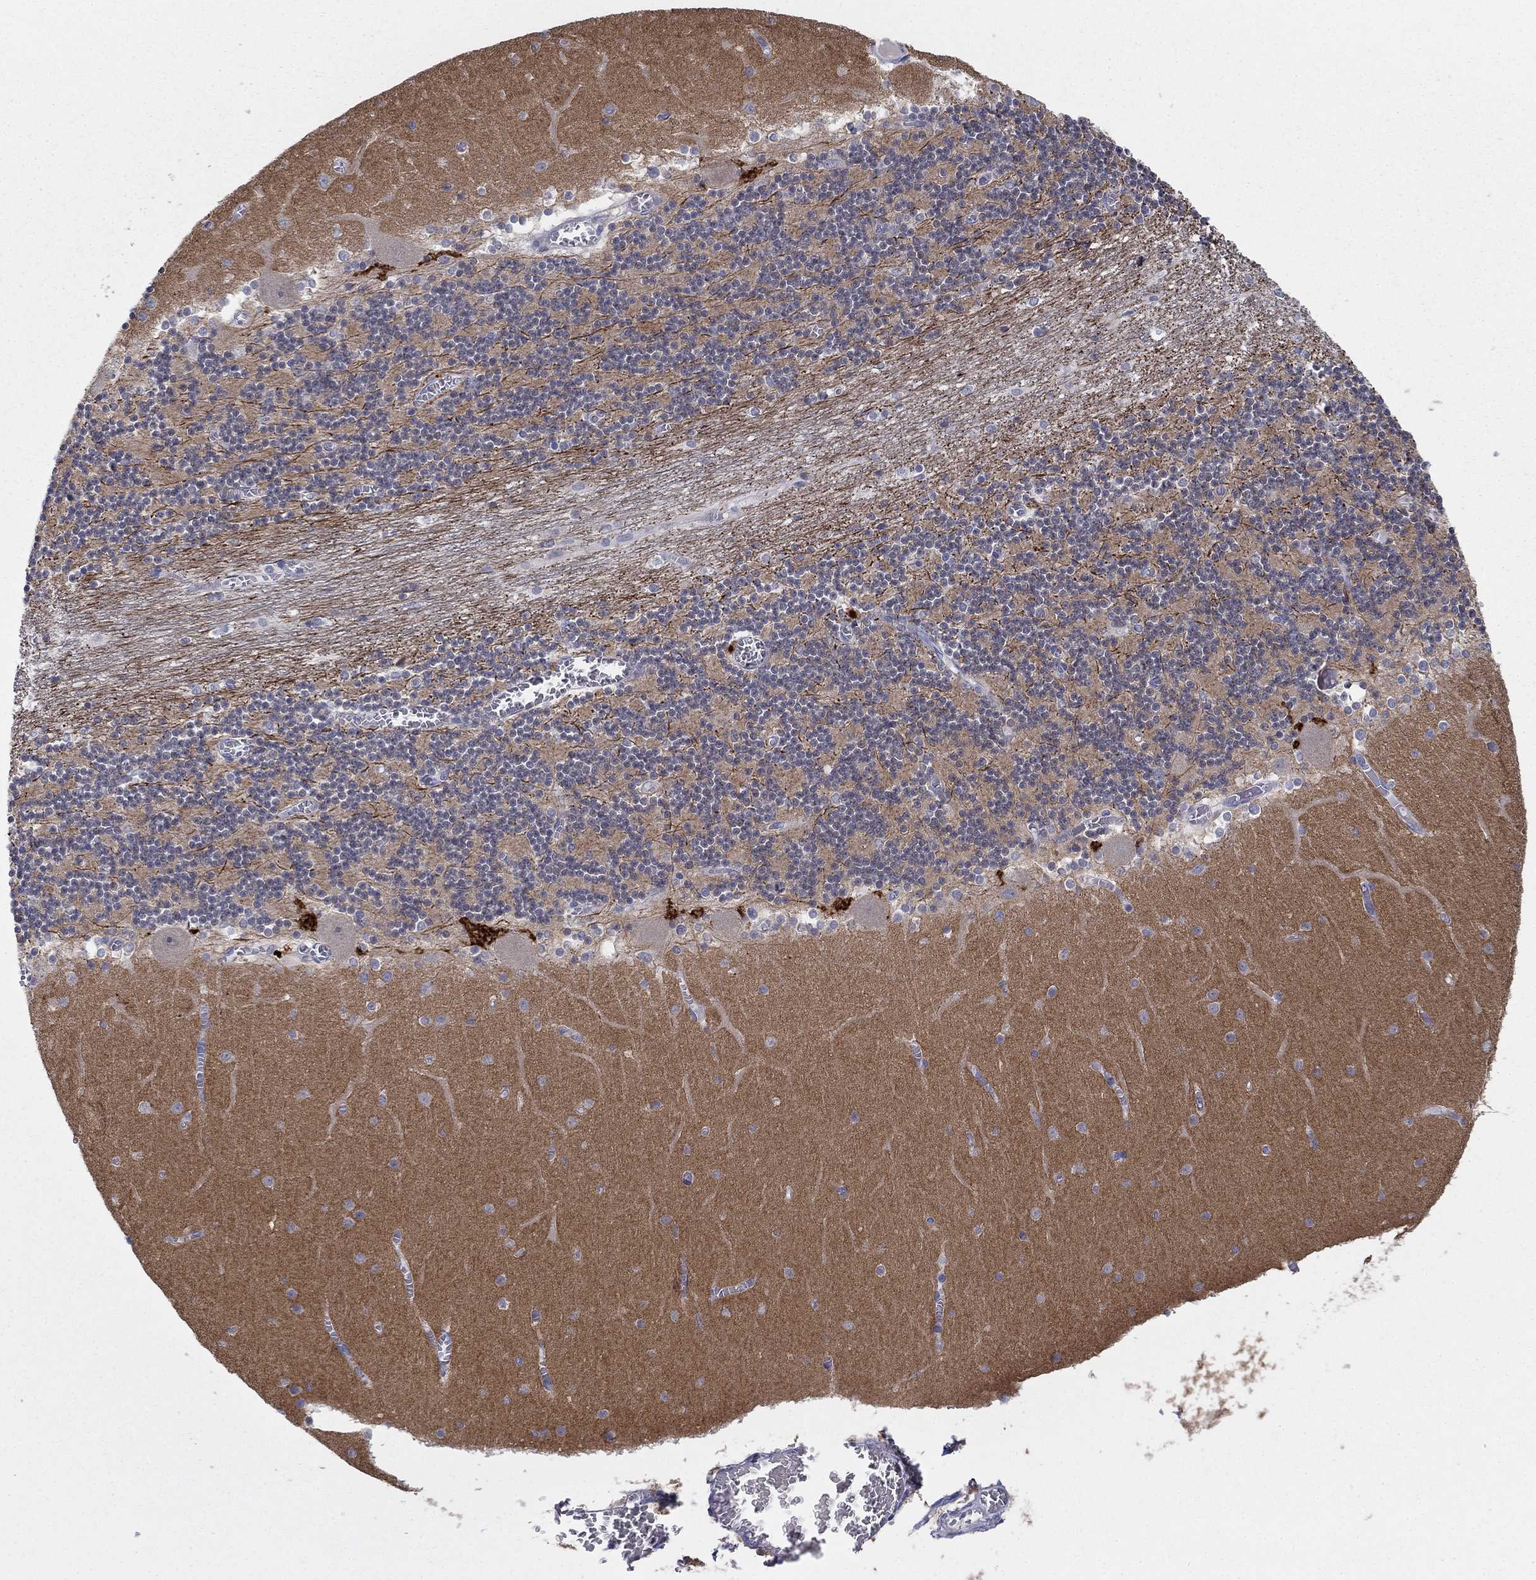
{"staining": {"intensity": "negative", "quantity": "none", "location": "none"}, "tissue": "cerebellum", "cell_type": "Cells in granular layer", "image_type": "normal", "snomed": [{"axis": "morphology", "description": "Normal tissue, NOS"}, {"axis": "topography", "description": "Cerebellum"}], "caption": "IHC photomicrograph of unremarkable cerebellum: human cerebellum stained with DAB (3,3'-diaminobenzidine) shows no significant protein positivity in cells in granular layer.", "gene": "AMN1", "patient": {"sex": "female", "age": 28}}